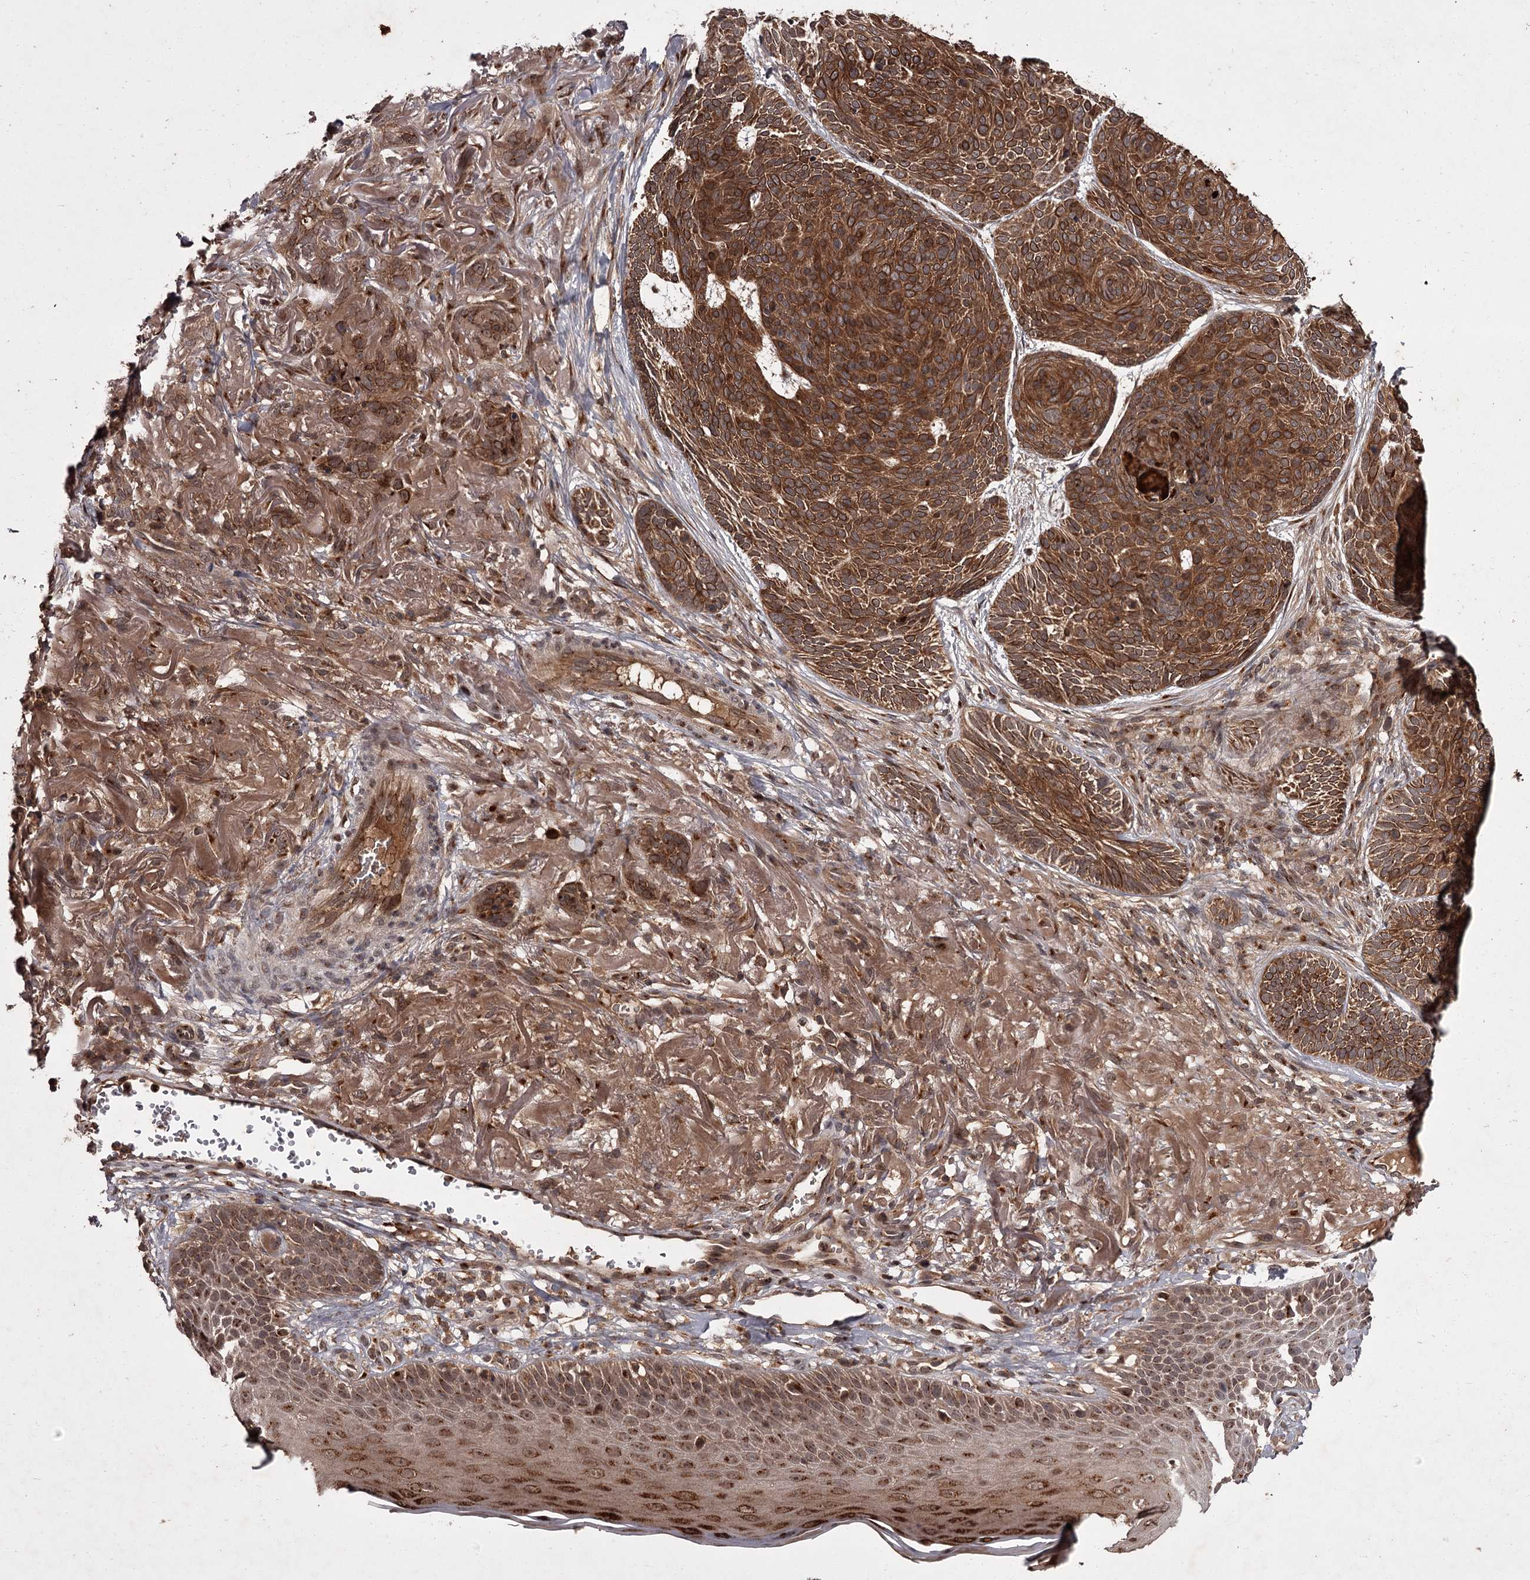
{"staining": {"intensity": "strong", "quantity": ">75%", "location": "cytoplasmic/membranous"}, "tissue": "skin cancer", "cell_type": "Tumor cells", "image_type": "cancer", "snomed": [{"axis": "morphology", "description": "Normal tissue, NOS"}, {"axis": "morphology", "description": "Basal cell carcinoma"}, {"axis": "topography", "description": "Skin"}], "caption": "Immunohistochemical staining of skin cancer (basal cell carcinoma) shows high levels of strong cytoplasmic/membranous staining in about >75% of tumor cells. (DAB (3,3'-diaminobenzidine) IHC with brightfield microscopy, high magnification).", "gene": "TBC1D23", "patient": {"sex": "male", "age": 66}}